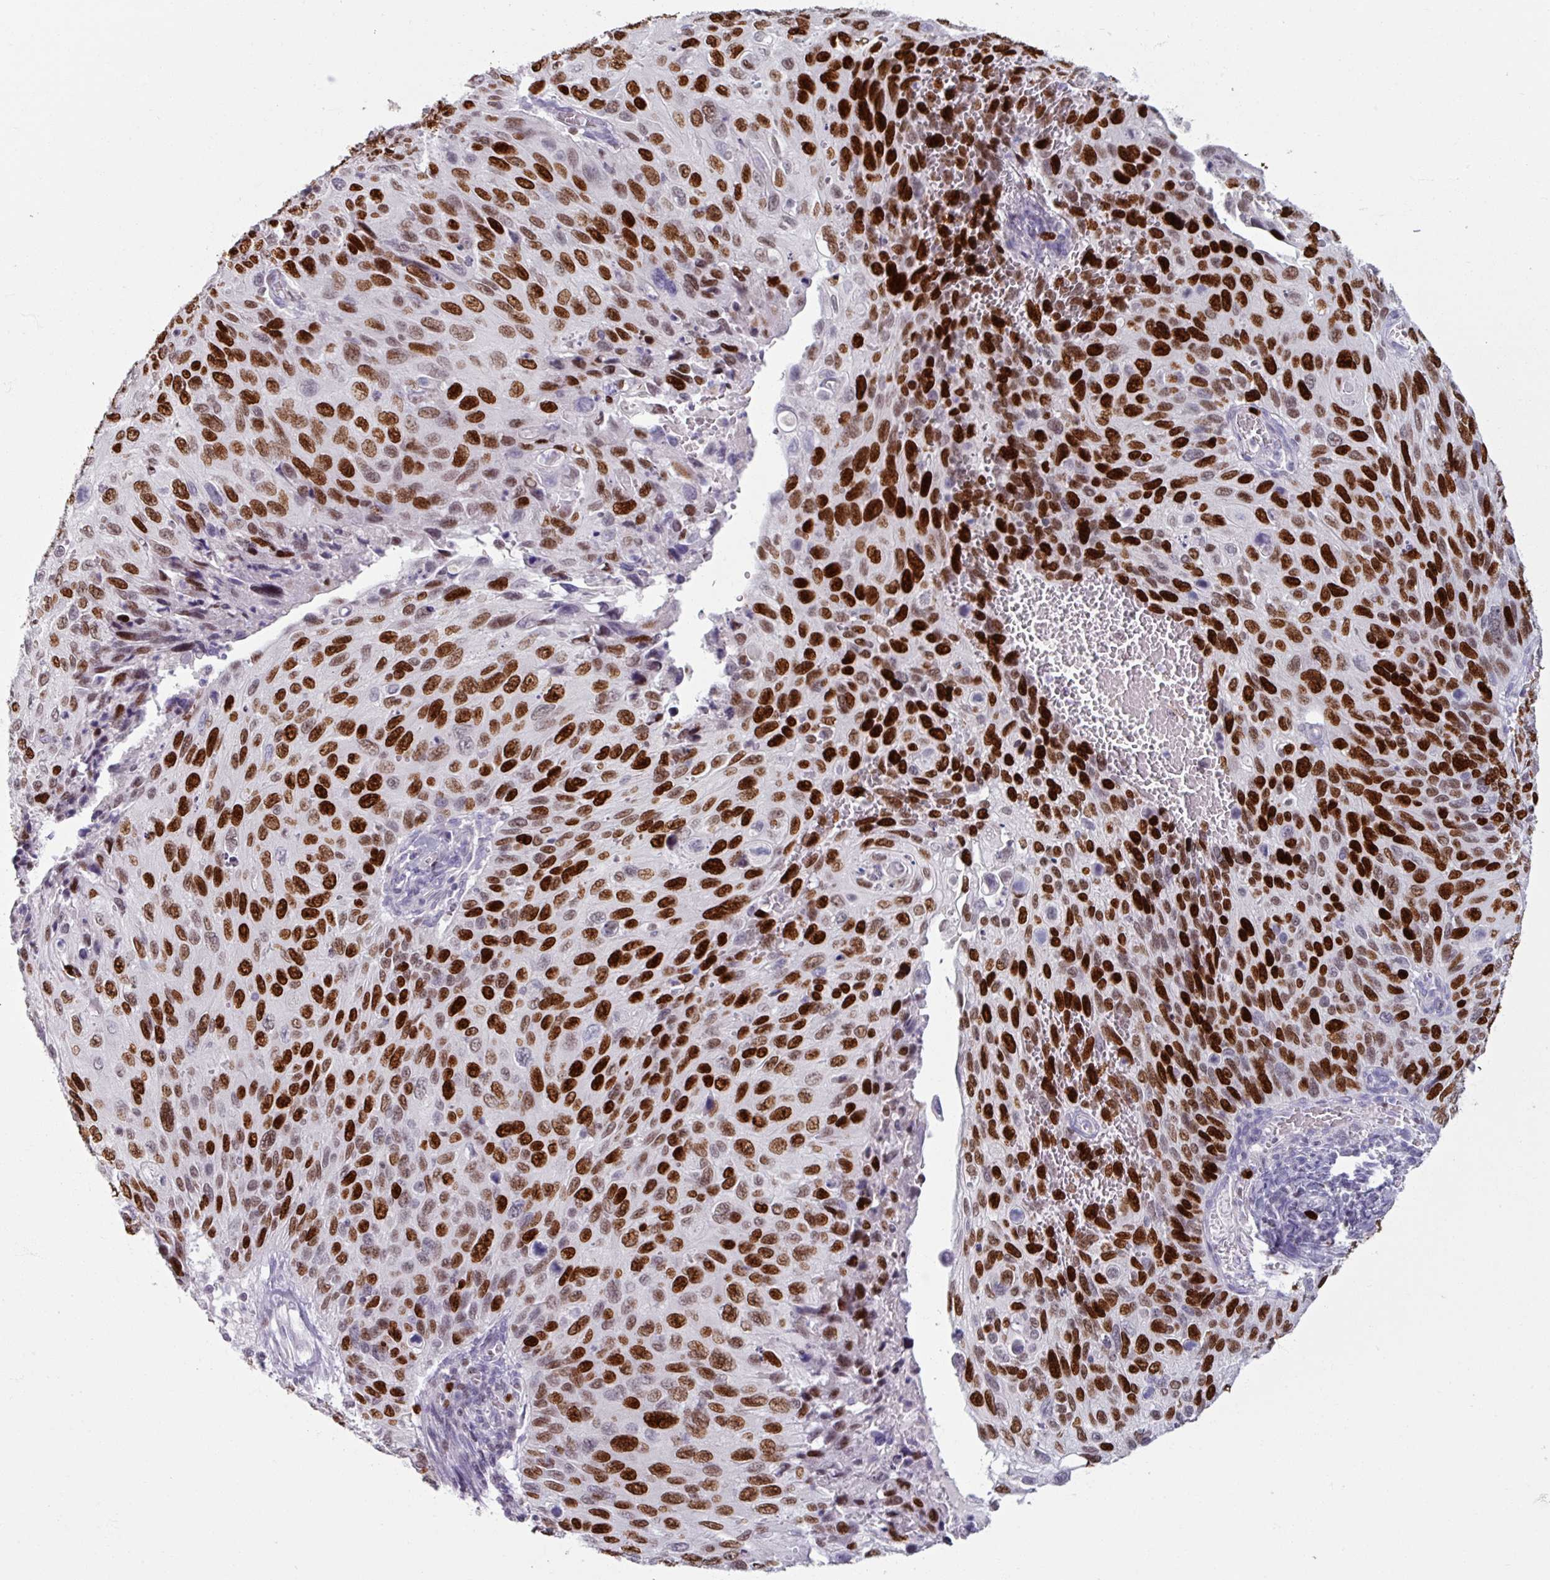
{"staining": {"intensity": "strong", "quantity": ">75%", "location": "nuclear"}, "tissue": "cervical cancer", "cell_type": "Tumor cells", "image_type": "cancer", "snomed": [{"axis": "morphology", "description": "Squamous cell carcinoma, NOS"}, {"axis": "topography", "description": "Cervix"}], "caption": "Tumor cells show high levels of strong nuclear positivity in approximately >75% of cells in human cervical cancer.", "gene": "ATAD2", "patient": {"sex": "female", "age": 70}}